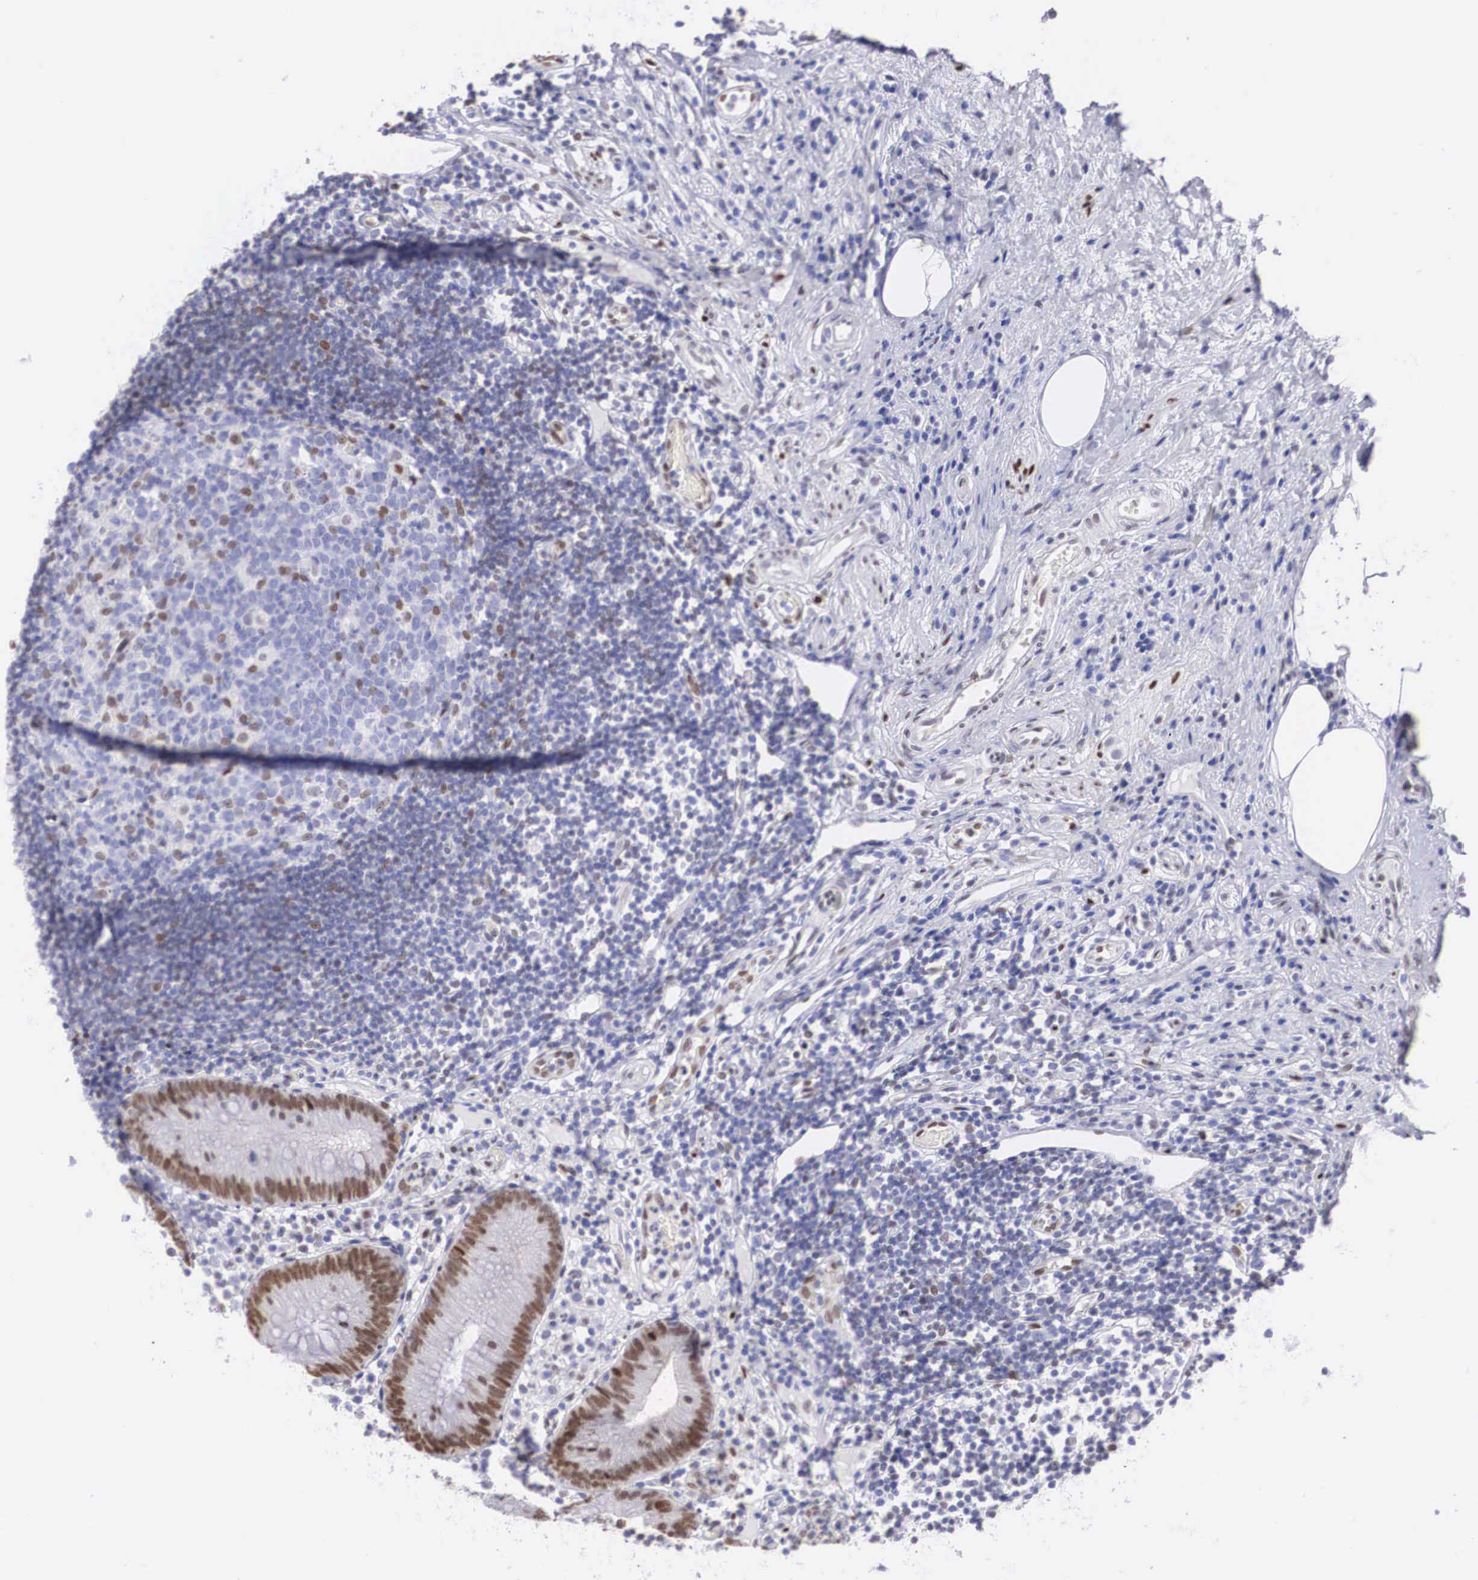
{"staining": {"intensity": "moderate", "quantity": ">75%", "location": "nuclear"}, "tissue": "appendix", "cell_type": "Glandular cells", "image_type": "normal", "snomed": [{"axis": "morphology", "description": "Normal tissue, NOS"}, {"axis": "topography", "description": "Appendix"}], "caption": "IHC micrograph of benign appendix: human appendix stained using IHC reveals medium levels of moderate protein expression localized specifically in the nuclear of glandular cells, appearing as a nuclear brown color.", "gene": "HMGN5", "patient": {"sex": "male", "age": 25}}